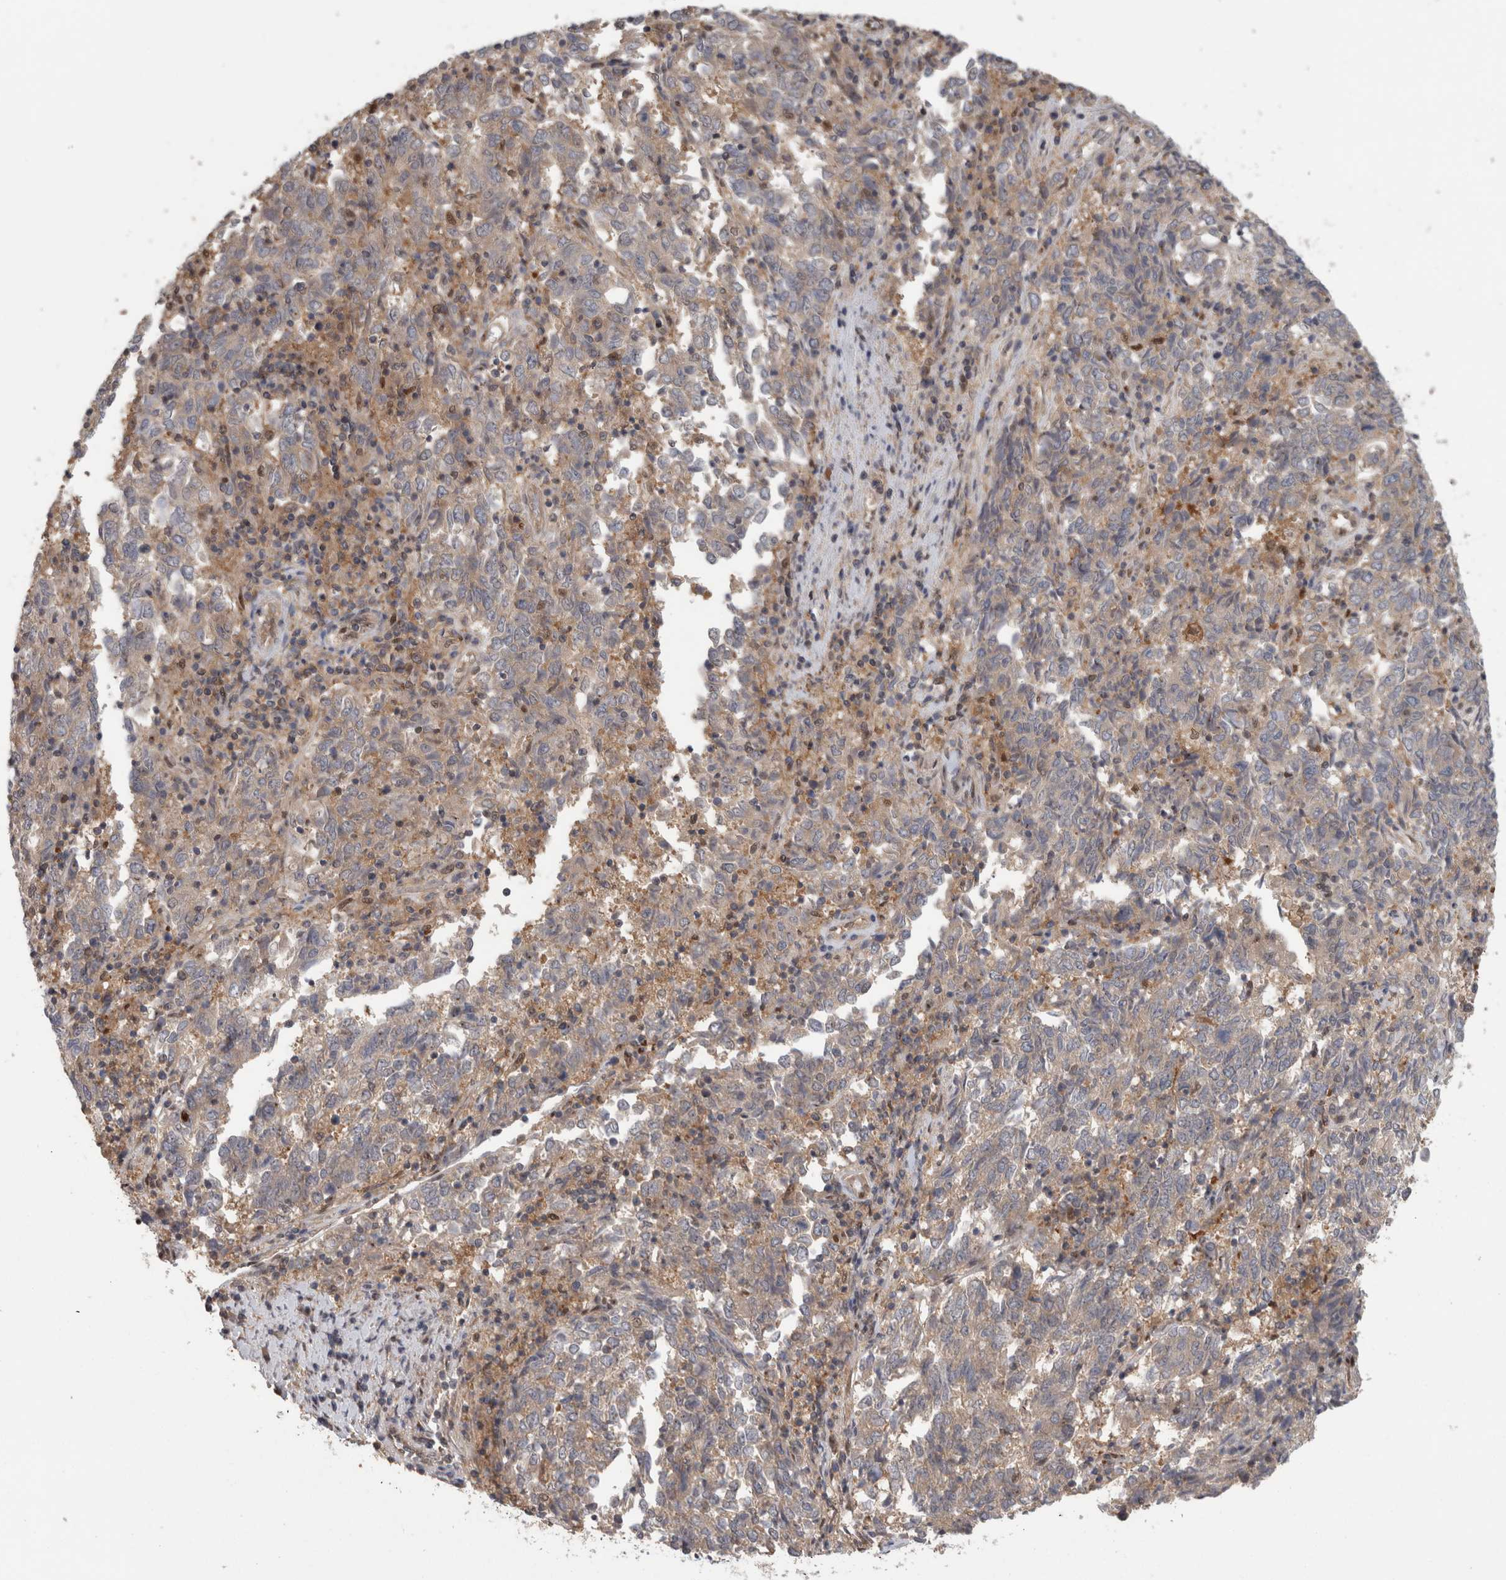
{"staining": {"intensity": "weak", "quantity": "25%-75%", "location": "cytoplasmic/membranous"}, "tissue": "endometrial cancer", "cell_type": "Tumor cells", "image_type": "cancer", "snomed": [{"axis": "morphology", "description": "Adenocarcinoma, NOS"}, {"axis": "topography", "description": "Endometrium"}], "caption": "High-power microscopy captured an IHC histopathology image of endometrial adenocarcinoma, revealing weak cytoplasmic/membranous positivity in about 25%-75% of tumor cells.", "gene": "PIGP", "patient": {"sex": "female", "age": 80}}